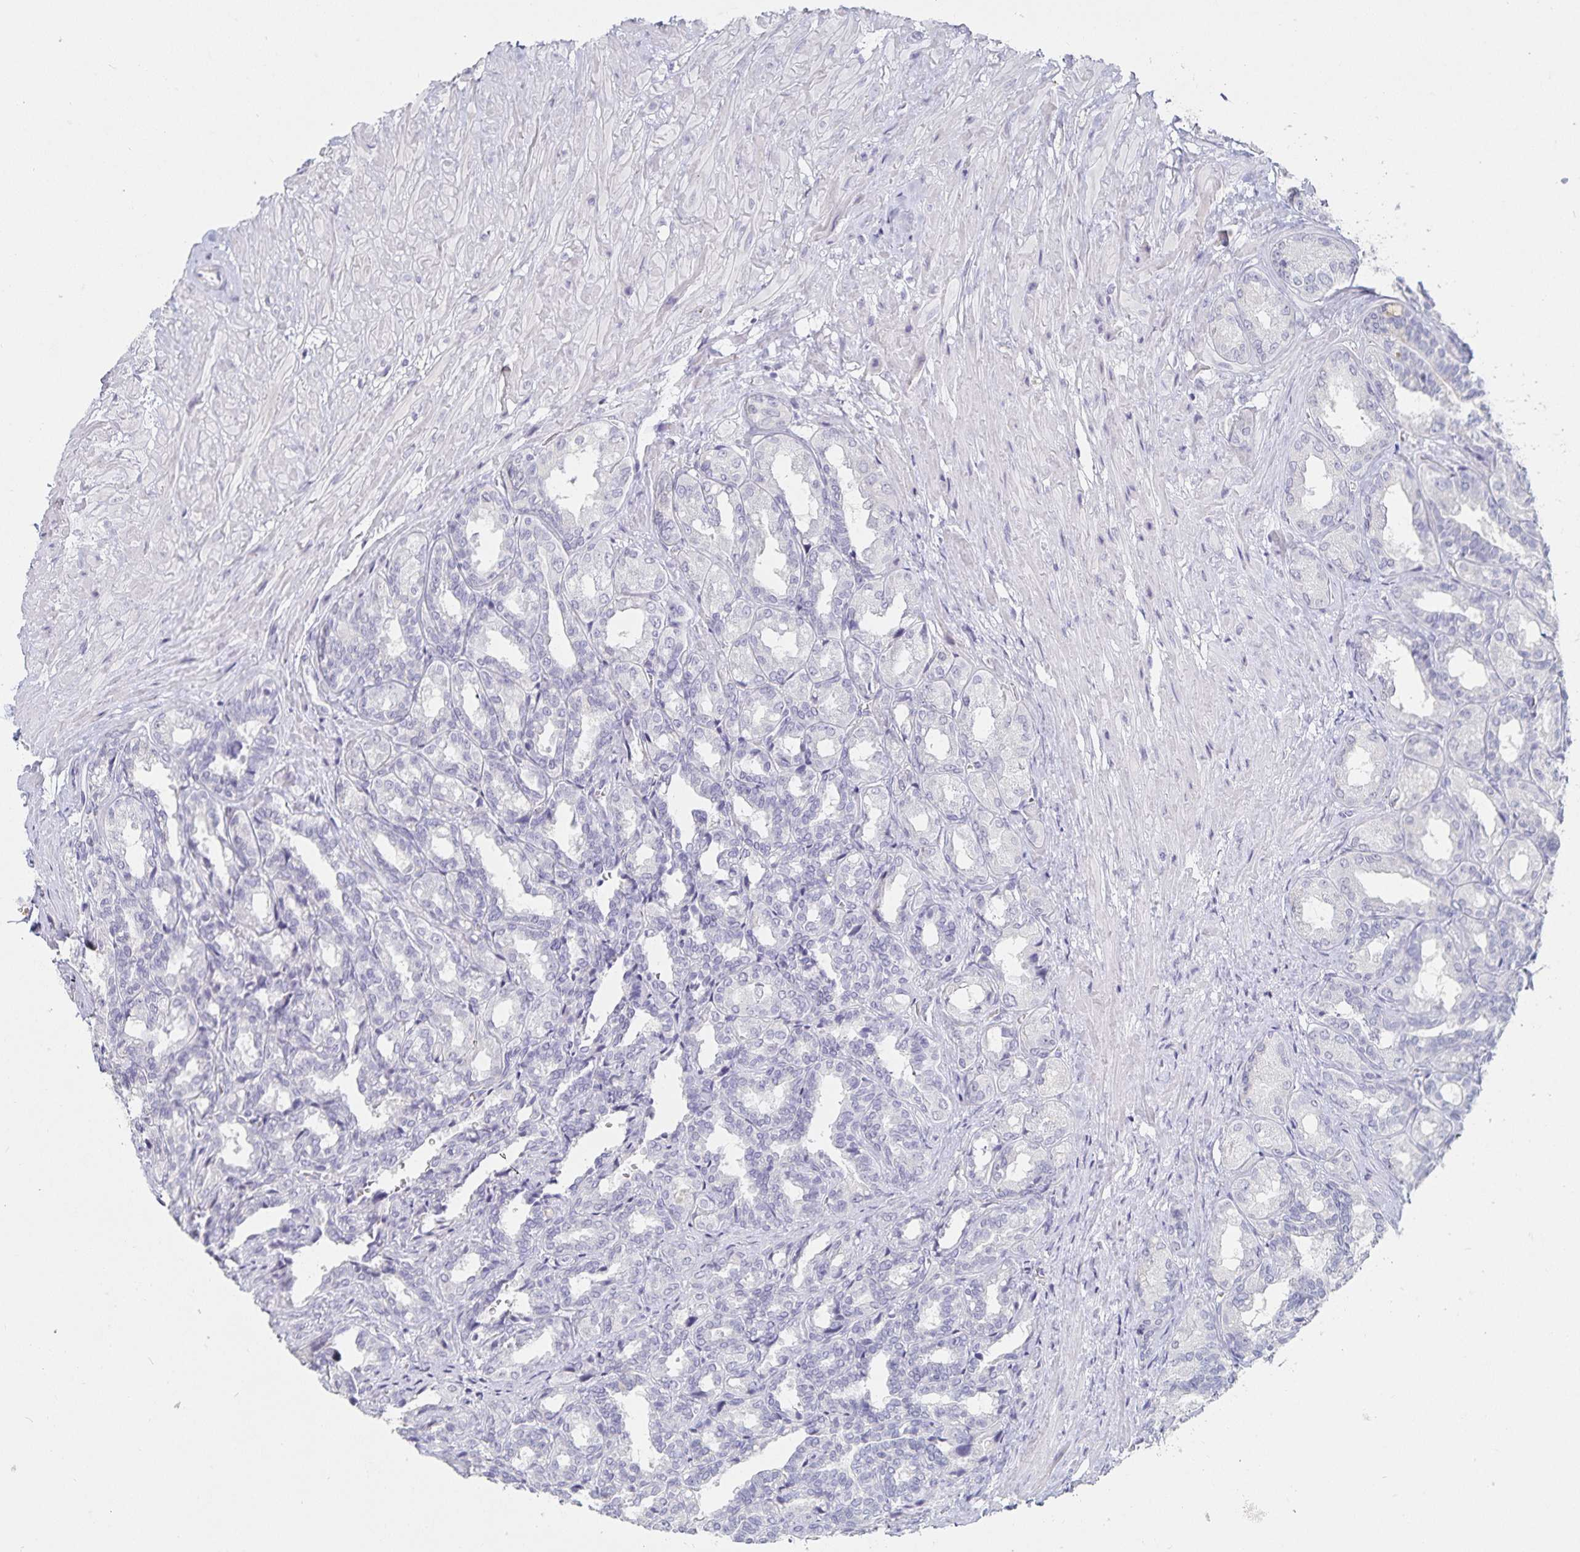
{"staining": {"intensity": "negative", "quantity": "none", "location": "none"}, "tissue": "seminal vesicle", "cell_type": "Glandular cells", "image_type": "normal", "snomed": [{"axis": "morphology", "description": "Normal tissue, NOS"}, {"axis": "topography", "description": "Seminal veicle"}], "caption": "Photomicrograph shows no significant protein positivity in glandular cells of benign seminal vesicle.", "gene": "SFTPA1", "patient": {"sex": "male", "age": 68}}